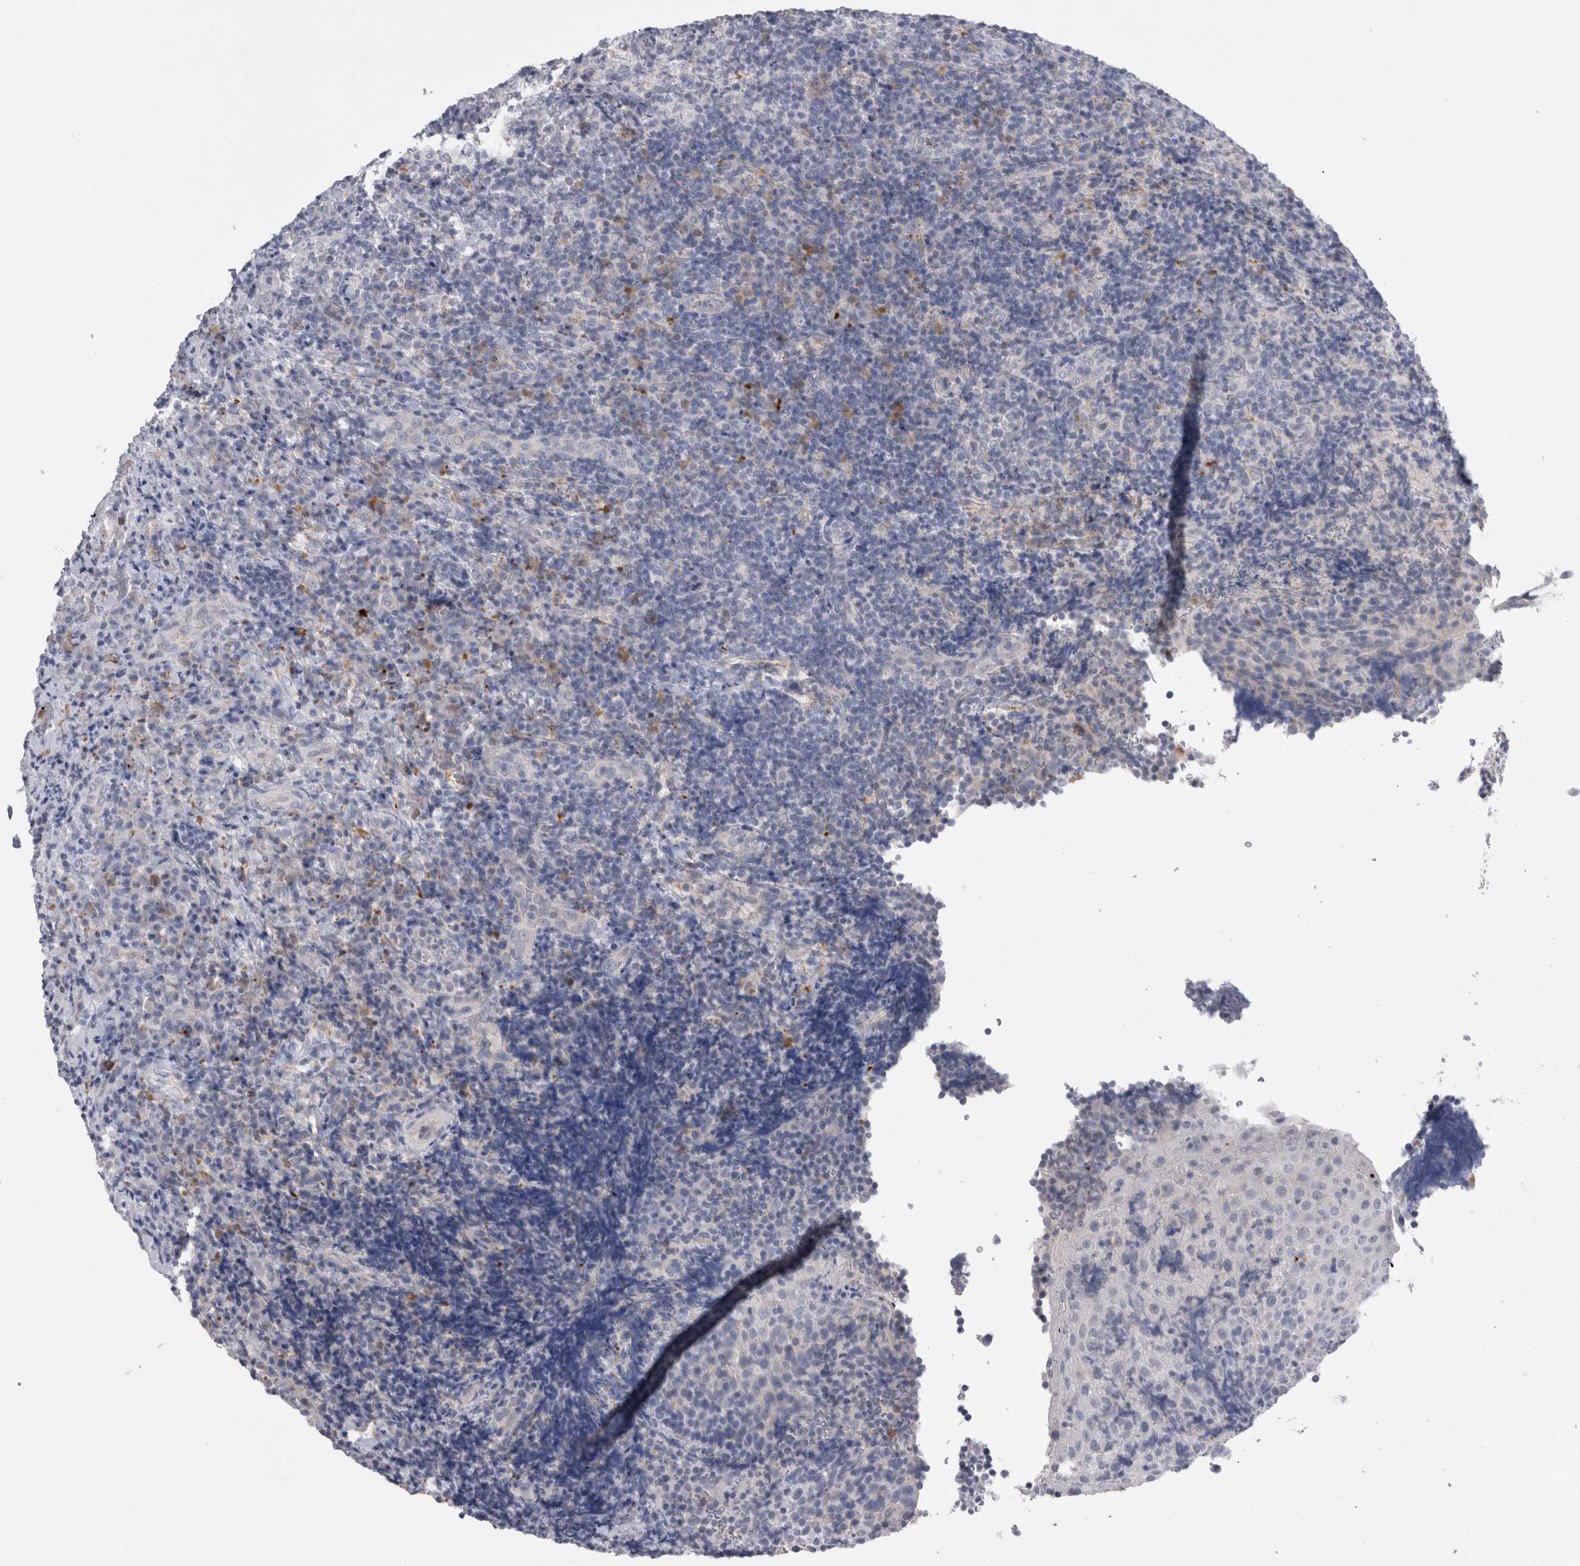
{"staining": {"intensity": "negative", "quantity": "none", "location": "none"}, "tissue": "lymphoma", "cell_type": "Tumor cells", "image_type": "cancer", "snomed": [{"axis": "morphology", "description": "Malignant lymphoma, non-Hodgkin's type, High grade"}, {"axis": "topography", "description": "Tonsil"}], "caption": "Immunohistochemistry of human lymphoma demonstrates no staining in tumor cells. The staining was performed using DAB to visualize the protein expression in brown, while the nuclei were stained in blue with hematoxylin (Magnification: 20x).", "gene": "EPDR1", "patient": {"sex": "female", "age": 36}}